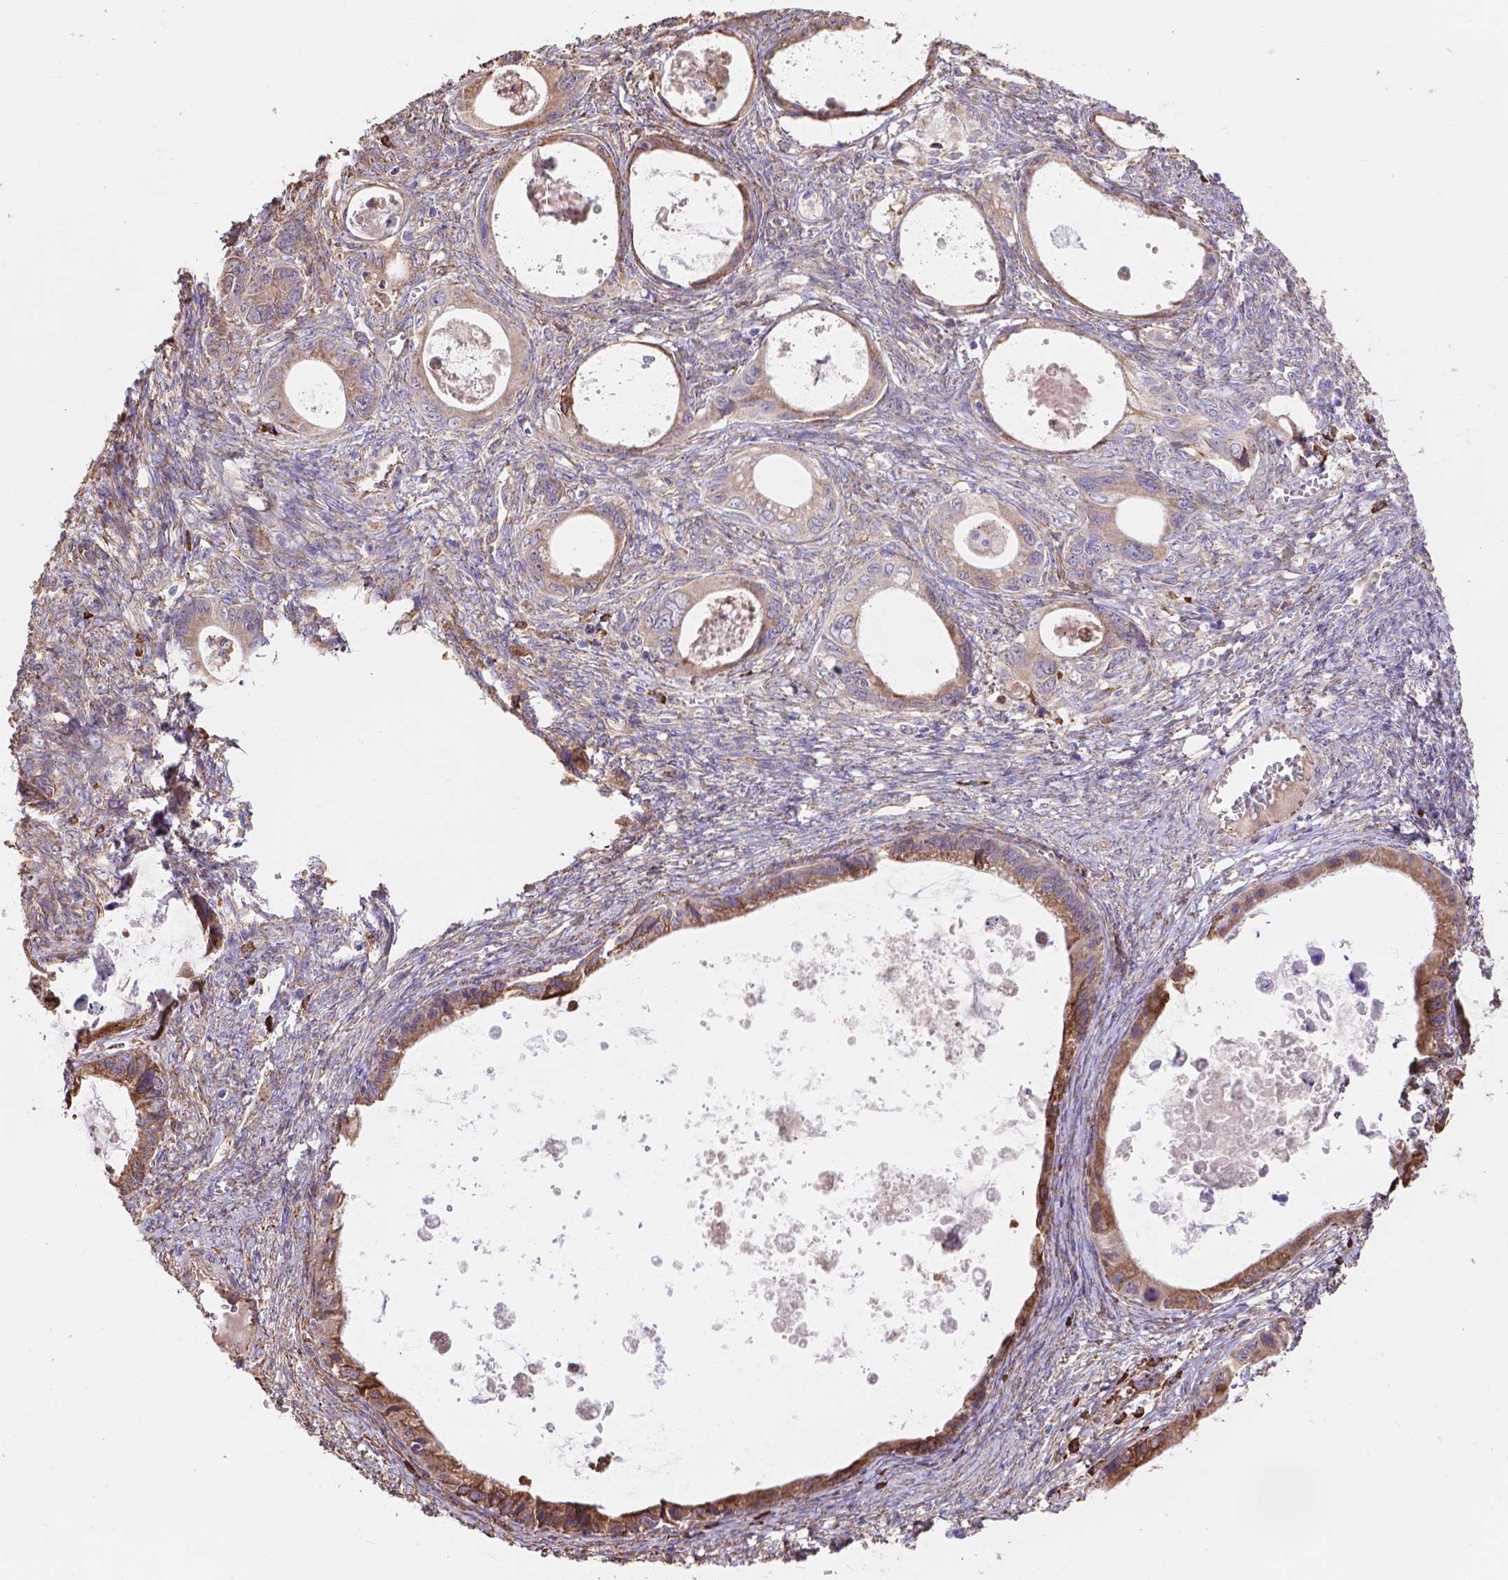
{"staining": {"intensity": "moderate", "quantity": "25%-75%", "location": "cytoplasmic/membranous"}, "tissue": "ovarian cancer", "cell_type": "Tumor cells", "image_type": "cancer", "snomed": [{"axis": "morphology", "description": "Cystadenocarcinoma, mucinous, NOS"}, {"axis": "topography", "description": "Ovary"}], "caption": "Moderate cytoplasmic/membranous staining is identified in approximately 25%-75% of tumor cells in ovarian cancer (mucinous cystadenocarcinoma).", "gene": "IPO11", "patient": {"sex": "female", "age": 64}}